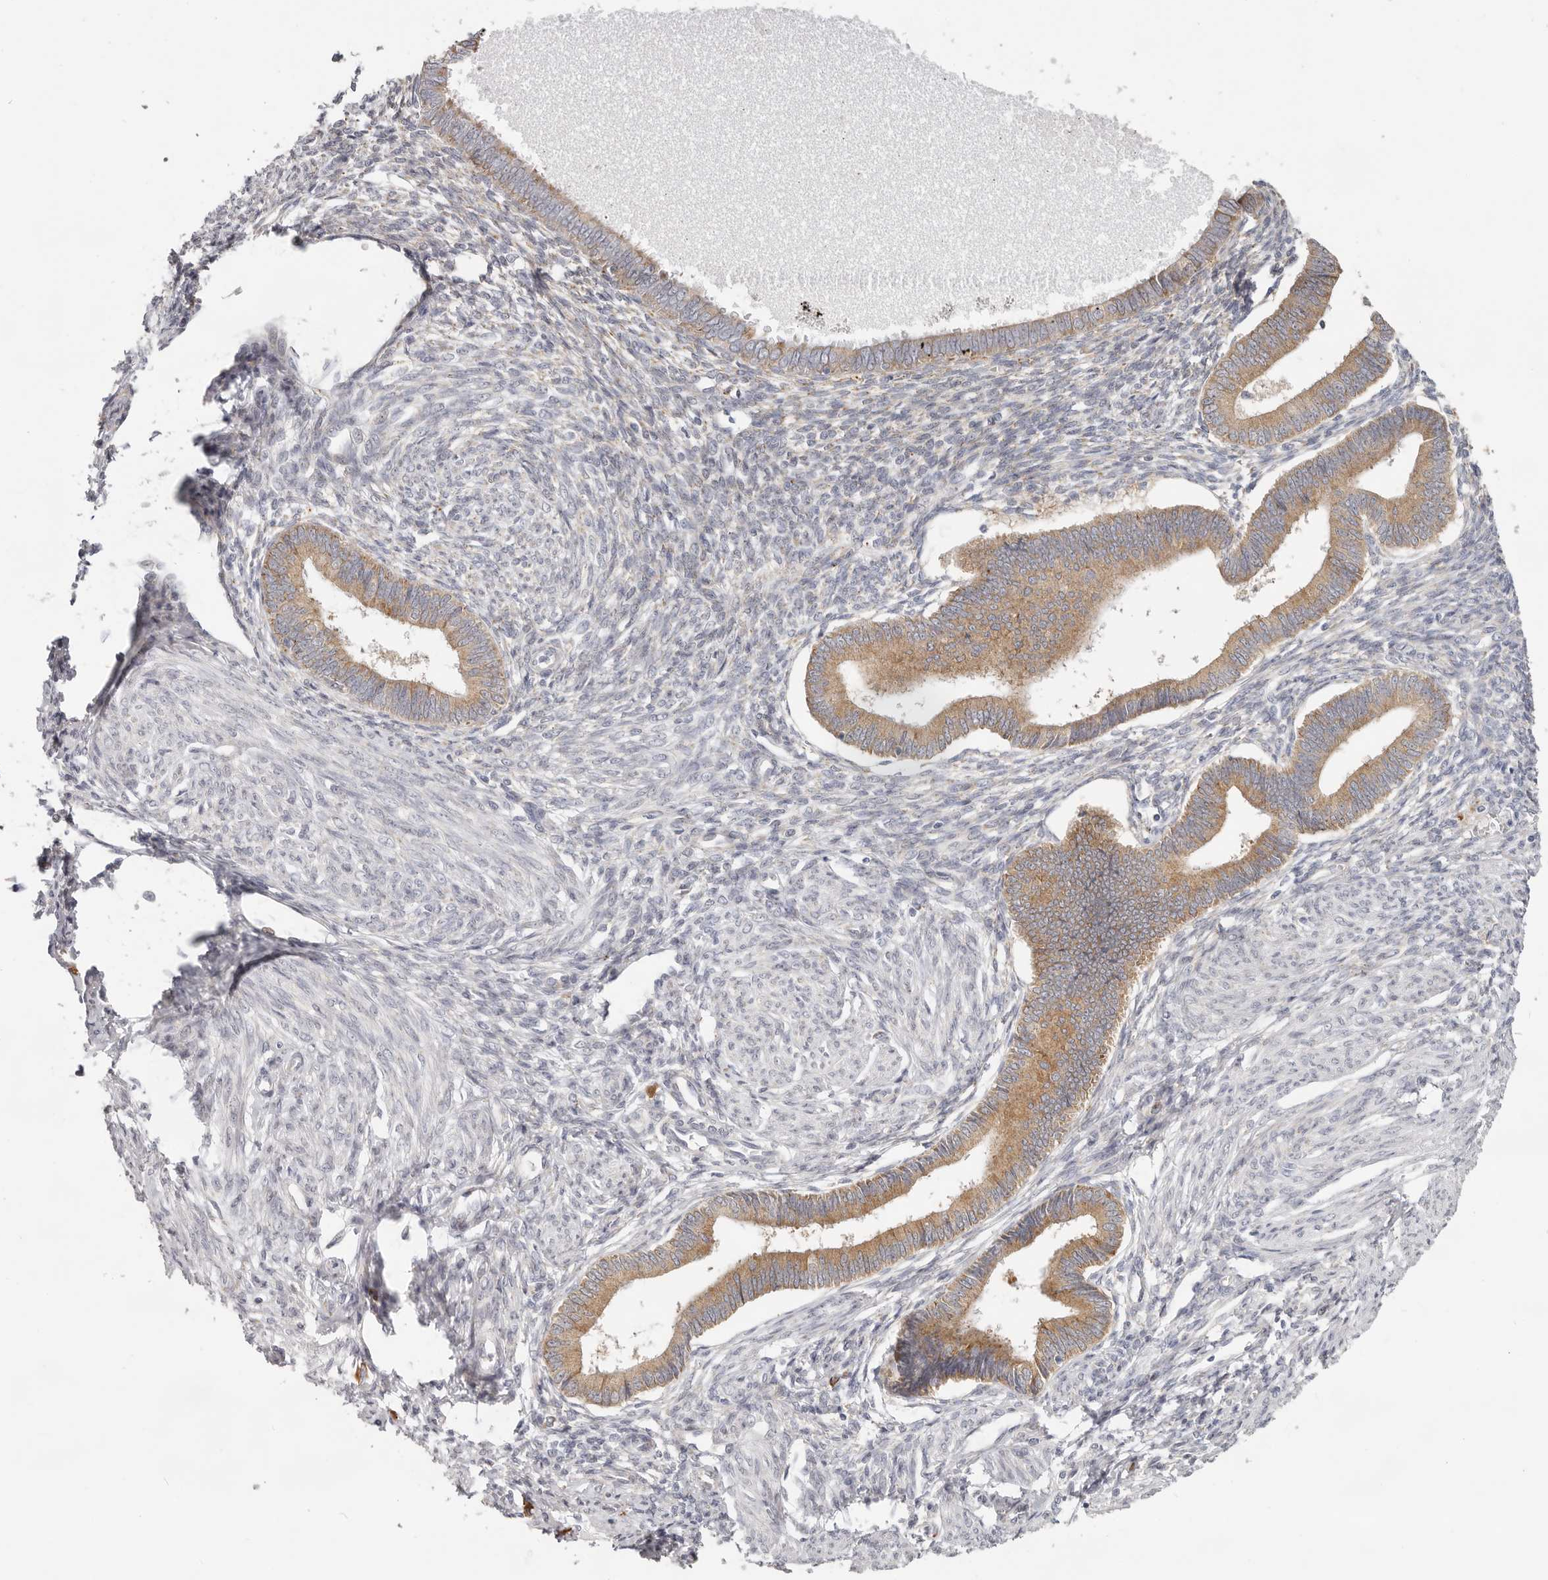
{"staining": {"intensity": "negative", "quantity": "none", "location": "none"}, "tissue": "endometrium", "cell_type": "Cells in endometrial stroma", "image_type": "normal", "snomed": [{"axis": "morphology", "description": "Normal tissue, NOS"}, {"axis": "topography", "description": "Endometrium"}], "caption": "Immunohistochemistry micrograph of benign human endometrium stained for a protein (brown), which demonstrates no expression in cells in endometrial stroma.", "gene": "IL32", "patient": {"sex": "female", "age": 46}}